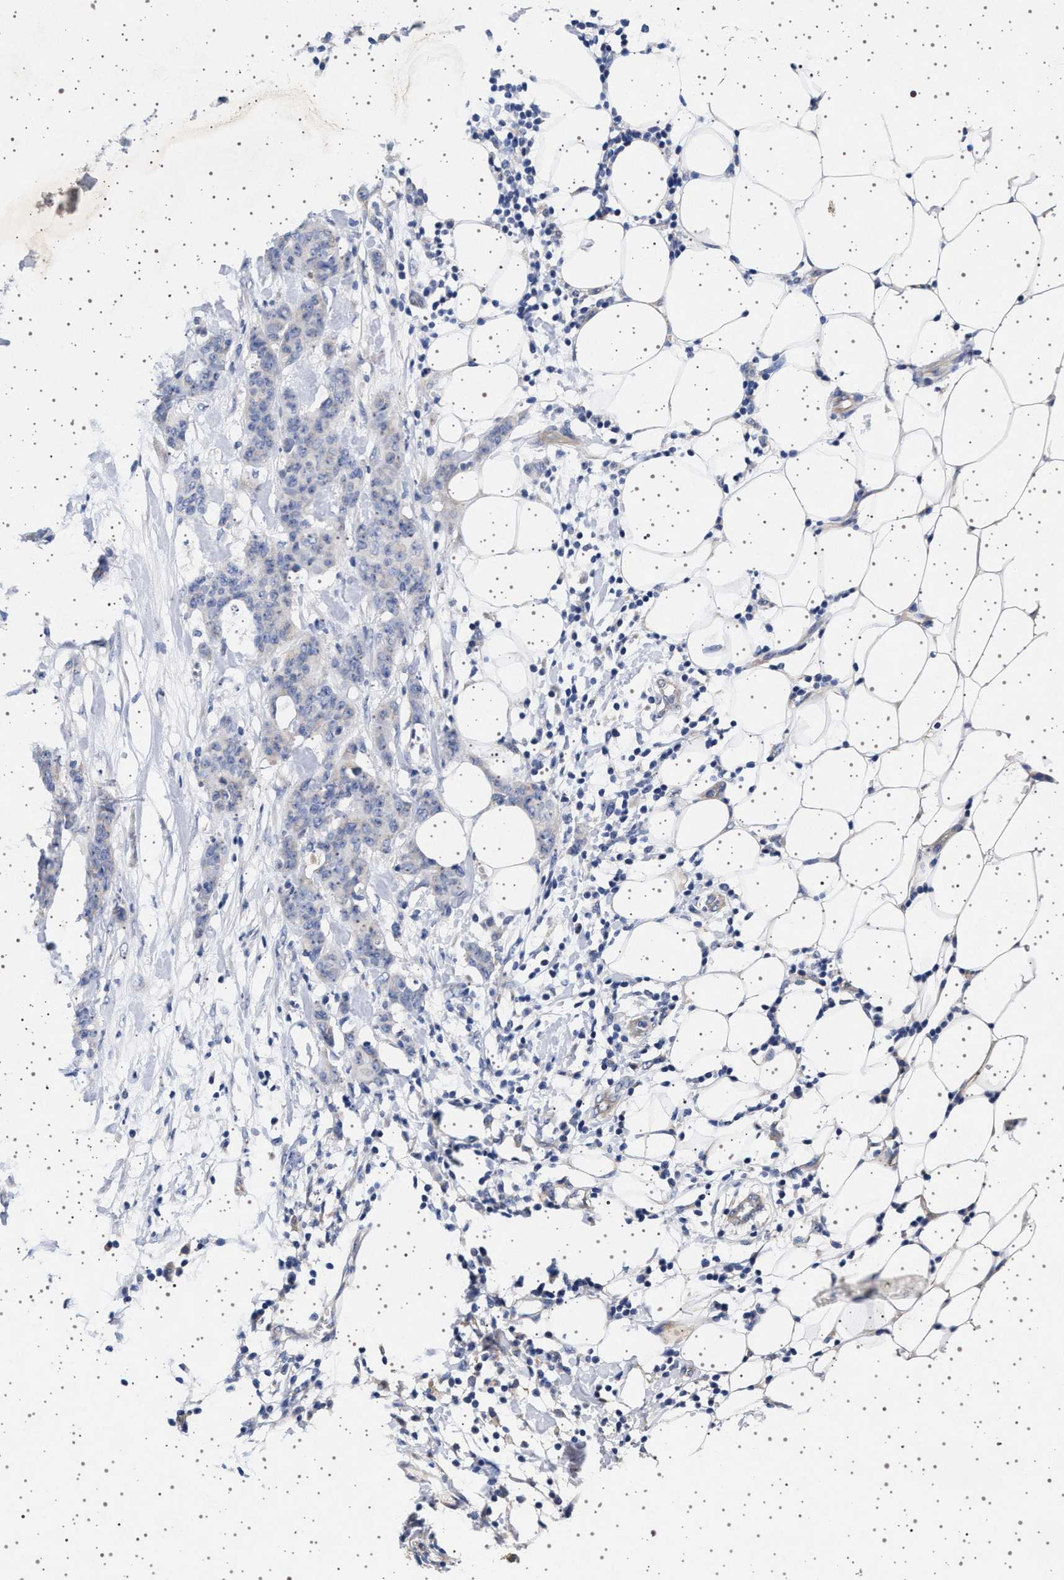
{"staining": {"intensity": "negative", "quantity": "none", "location": "none"}, "tissue": "breast cancer", "cell_type": "Tumor cells", "image_type": "cancer", "snomed": [{"axis": "morphology", "description": "Normal tissue, NOS"}, {"axis": "morphology", "description": "Duct carcinoma"}, {"axis": "topography", "description": "Breast"}], "caption": "Breast cancer was stained to show a protein in brown. There is no significant staining in tumor cells. (DAB immunohistochemistry with hematoxylin counter stain).", "gene": "TRMT10B", "patient": {"sex": "female", "age": 40}}